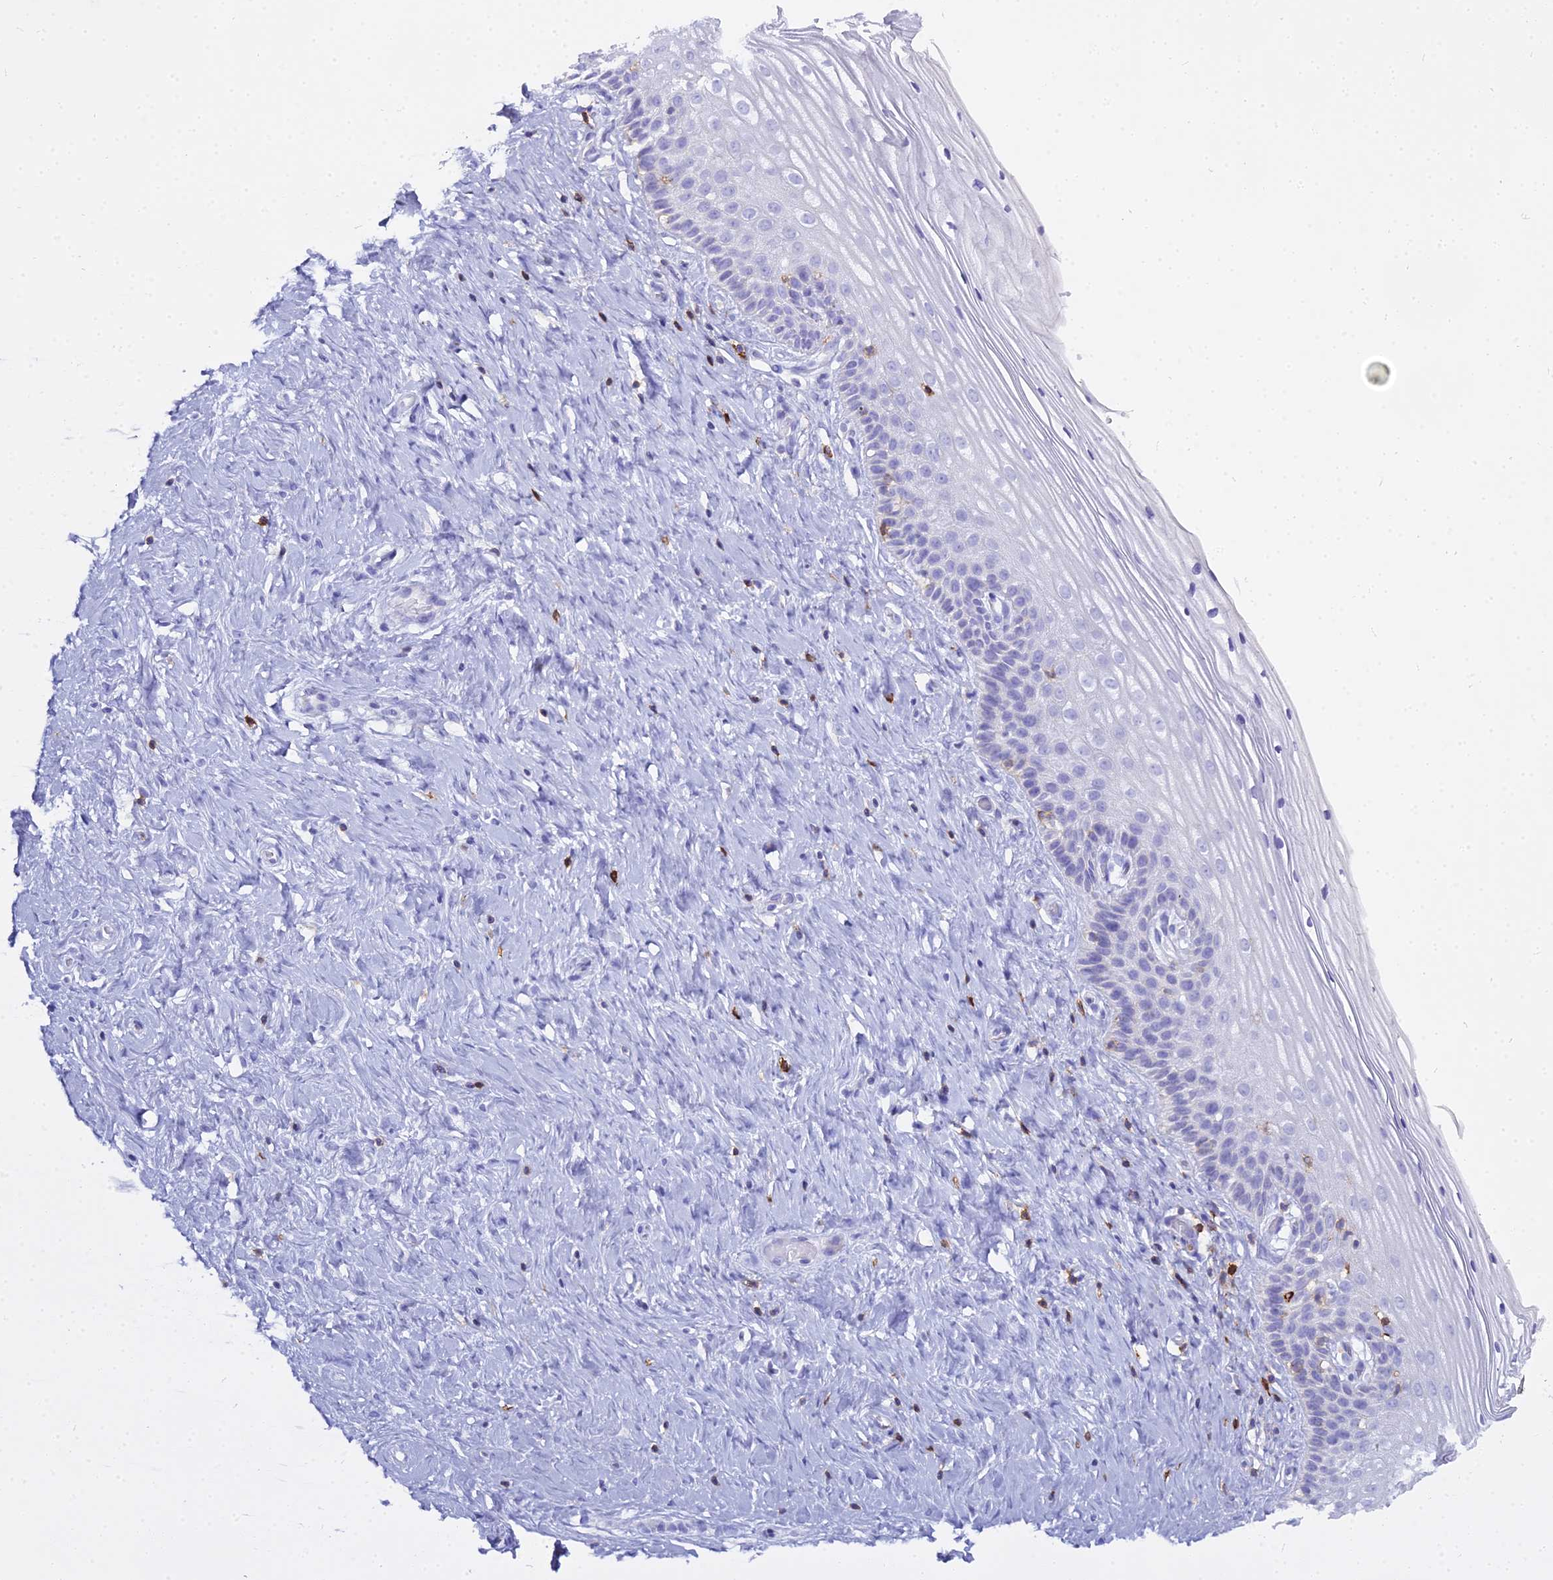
{"staining": {"intensity": "negative", "quantity": "none", "location": "none"}, "tissue": "cervix", "cell_type": "Glandular cells", "image_type": "normal", "snomed": [{"axis": "morphology", "description": "Normal tissue, NOS"}, {"axis": "topography", "description": "Cervix"}], "caption": "The photomicrograph exhibits no significant positivity in glandular cells of cervix.", "gene": "CD5", "patient": {"sex": "female", "age": 33}}